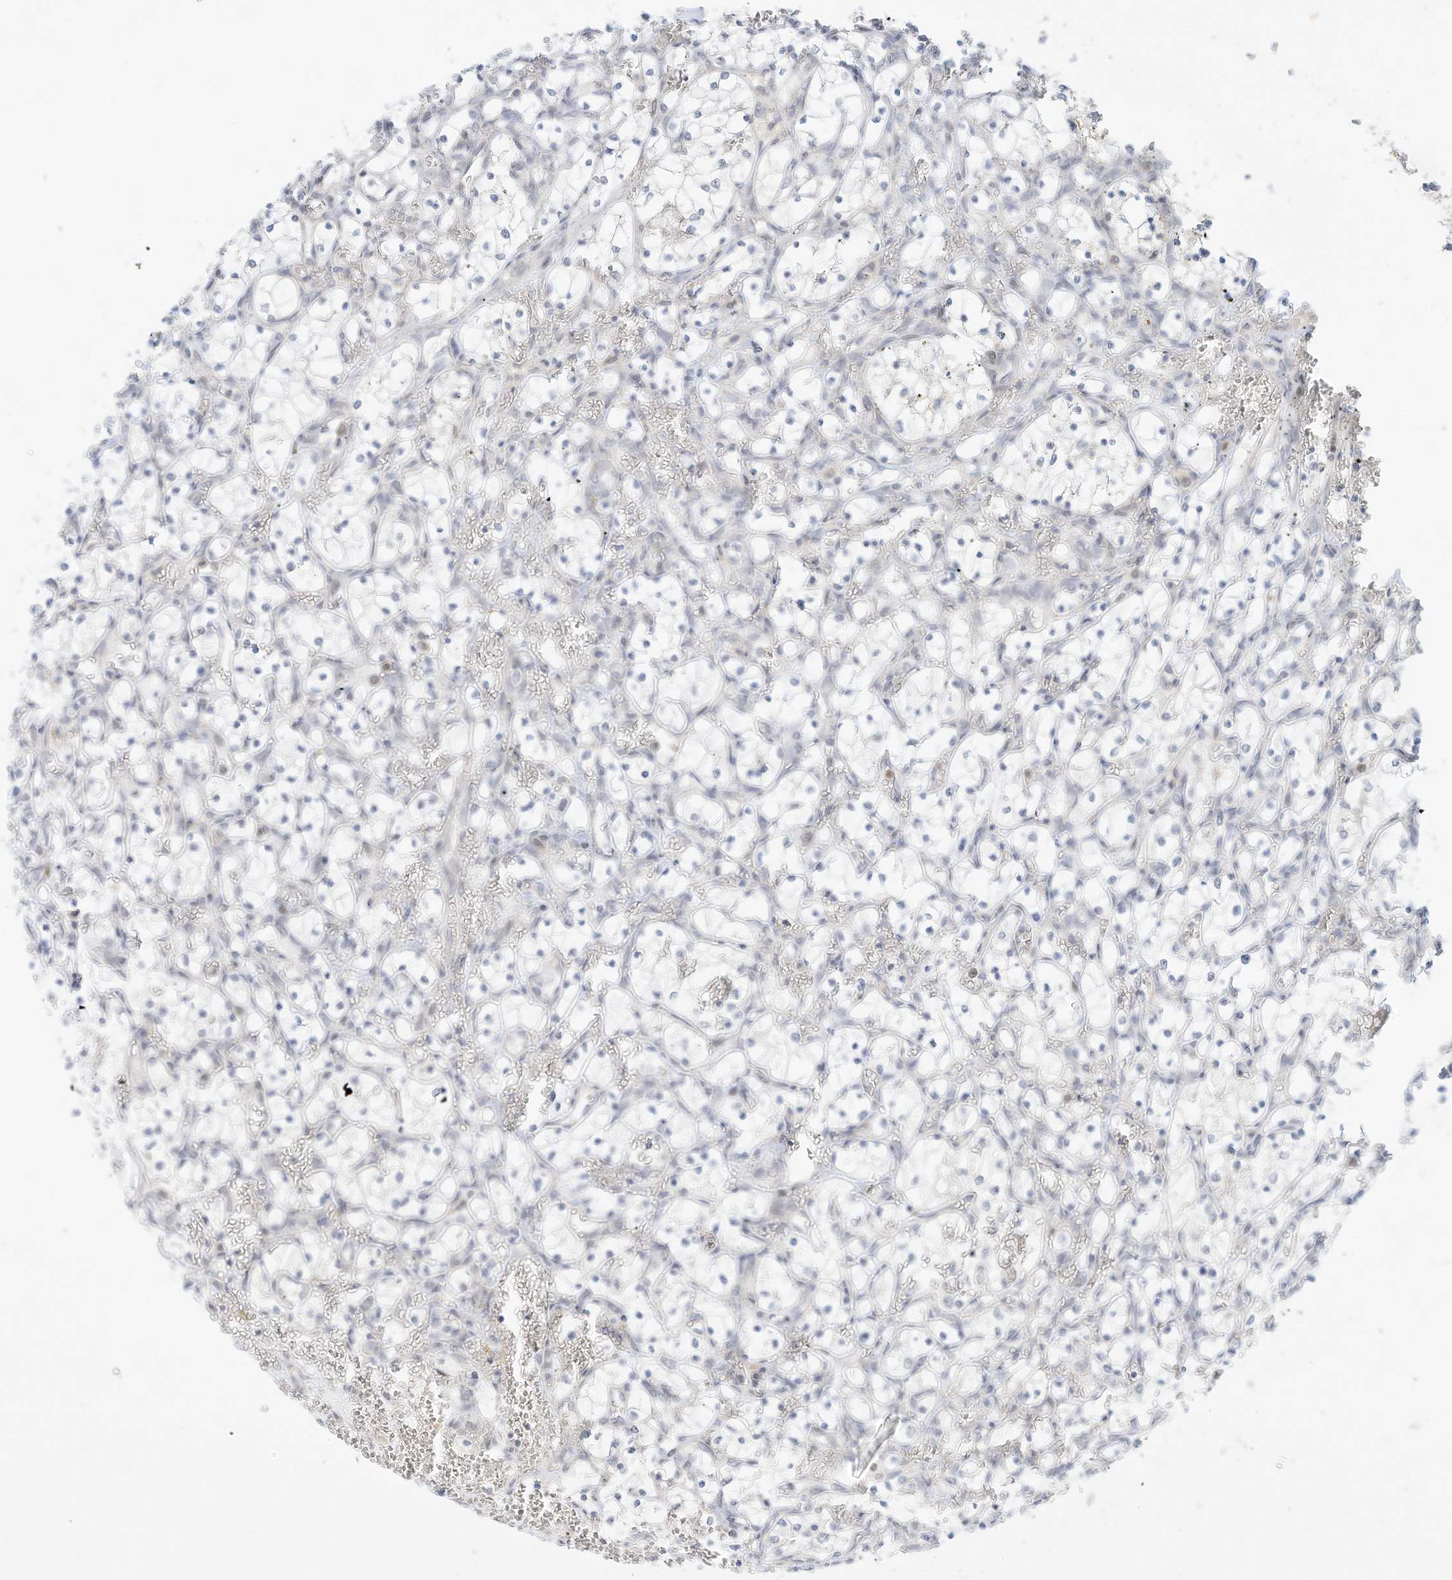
{"staining": {"intensity": "negative", "quantity": "none", "location": "none"}, "tissue": "renal cancer", "cell_type": "Tumor cells", "image_type": "cancer", "snomed": [{"axis": "morphology", "description": "Adenocarcinoma, NOS"}, {"axis": "topography", "description": "Kidney"}], "caption": "DAB (3,3'-diaminobenzidine) immunohistochemical staining of renal cancer (adenocarcinoma) shows no significant expression in tumor cells.", "gene": "PAK6", "patient": {"sex": "female", "age": 69}}